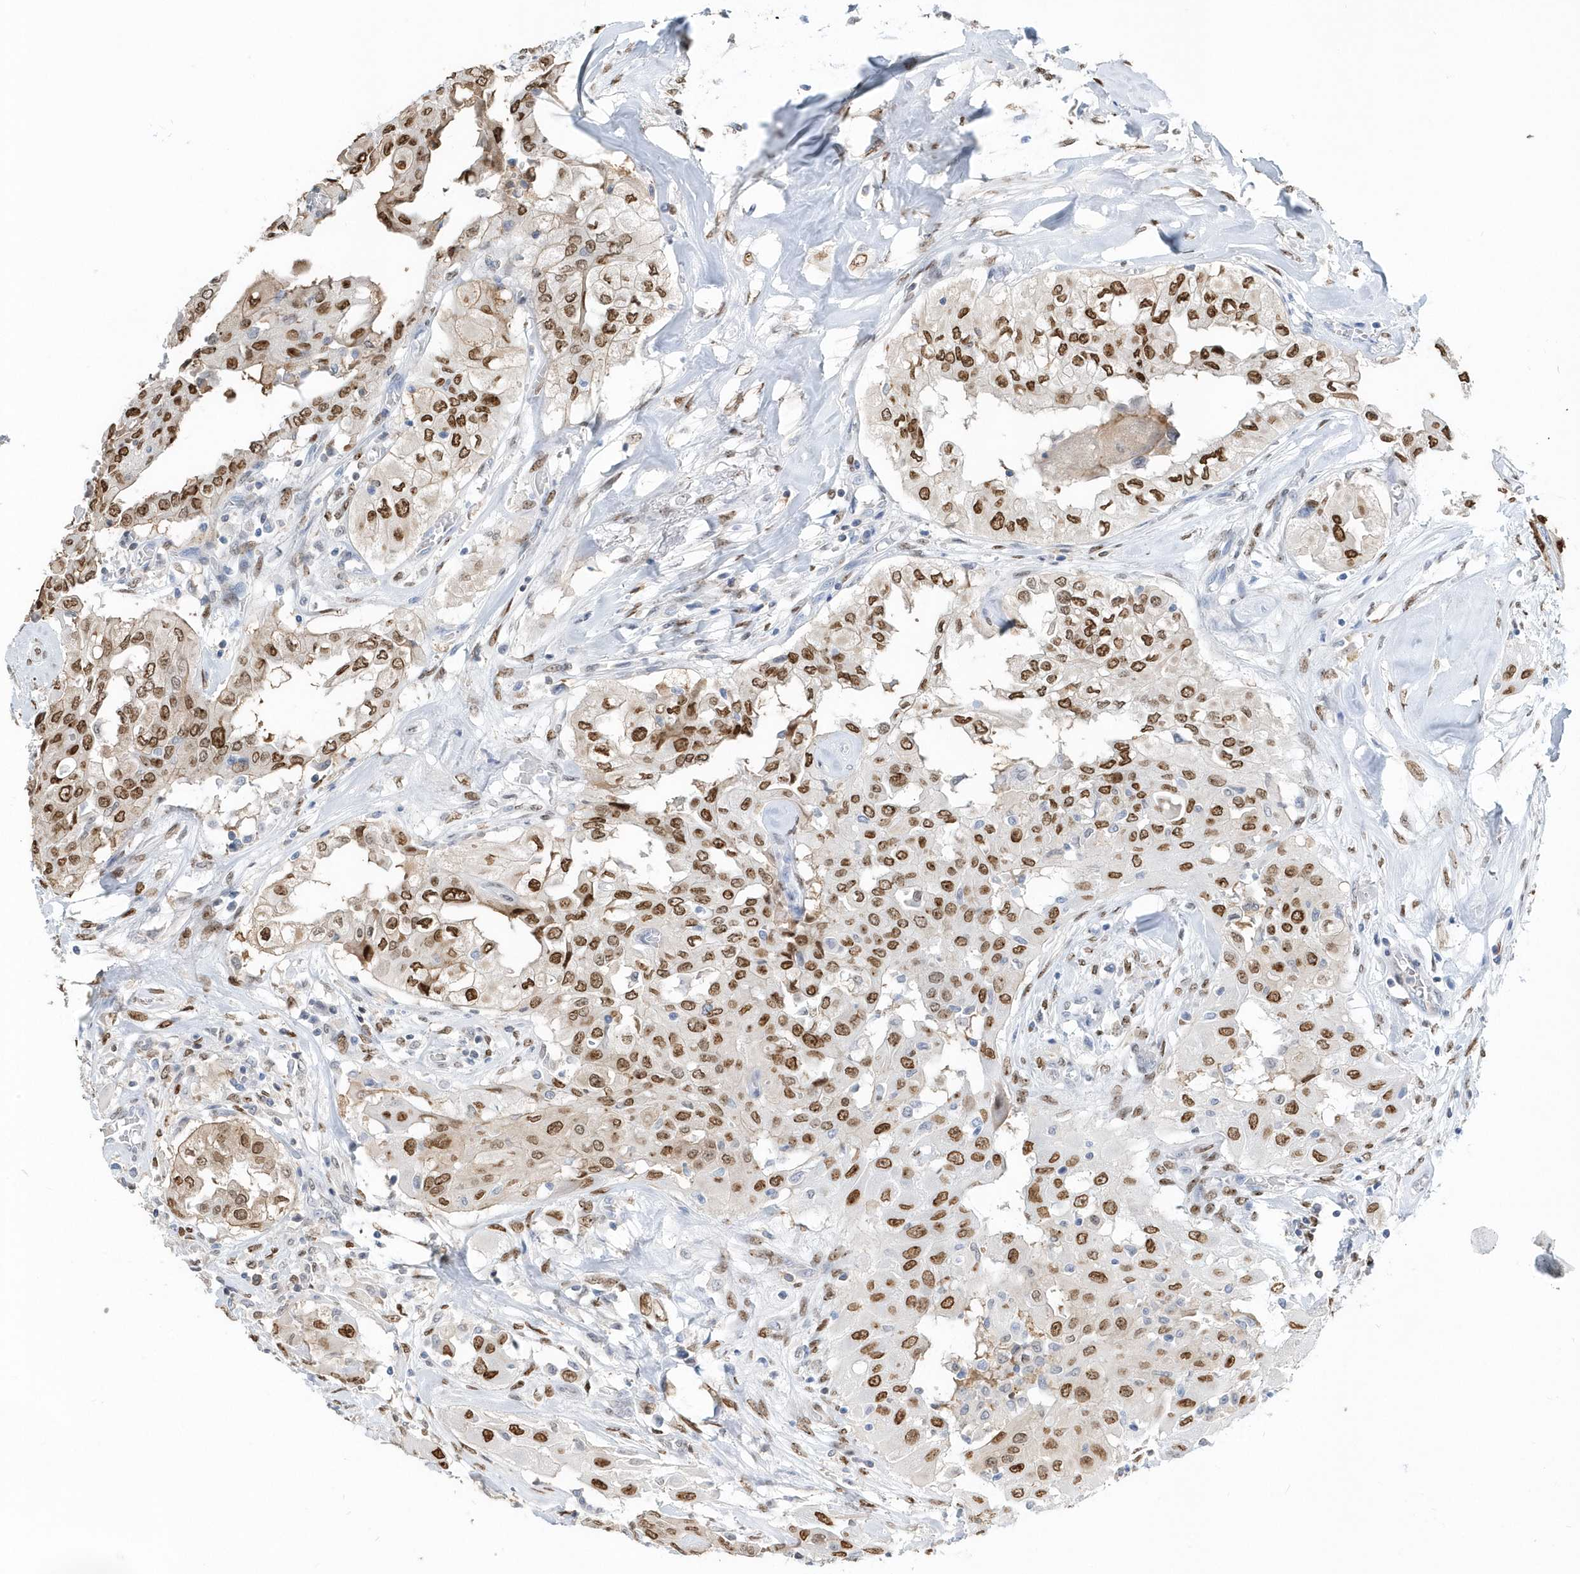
{"staining": {"intensity": "strong", "quantity": ">75%", "location": "nuclear"}, "tissue": "thyroid cancer", "cell_type": "Tumor cells", "image_type": "cancer", "snomed": [{"axis": "morphology", "description": "Papillary adenocarcinoma, NOS"}, {"axis": "topography", "description": "Thyroid gland"}], "caption": "An immunohistochemistry (IHC) micrograph of tumor tissue is shown. Protein staining in brown labels strong nuclear positivity in papillary adenocarcinoma (thyroid) within tumor cells. (DAB IHC with brightfield microscopy, high magnification).", "gene": "MACROH2A2", "patient": {"sex": "female", "age": 59}}